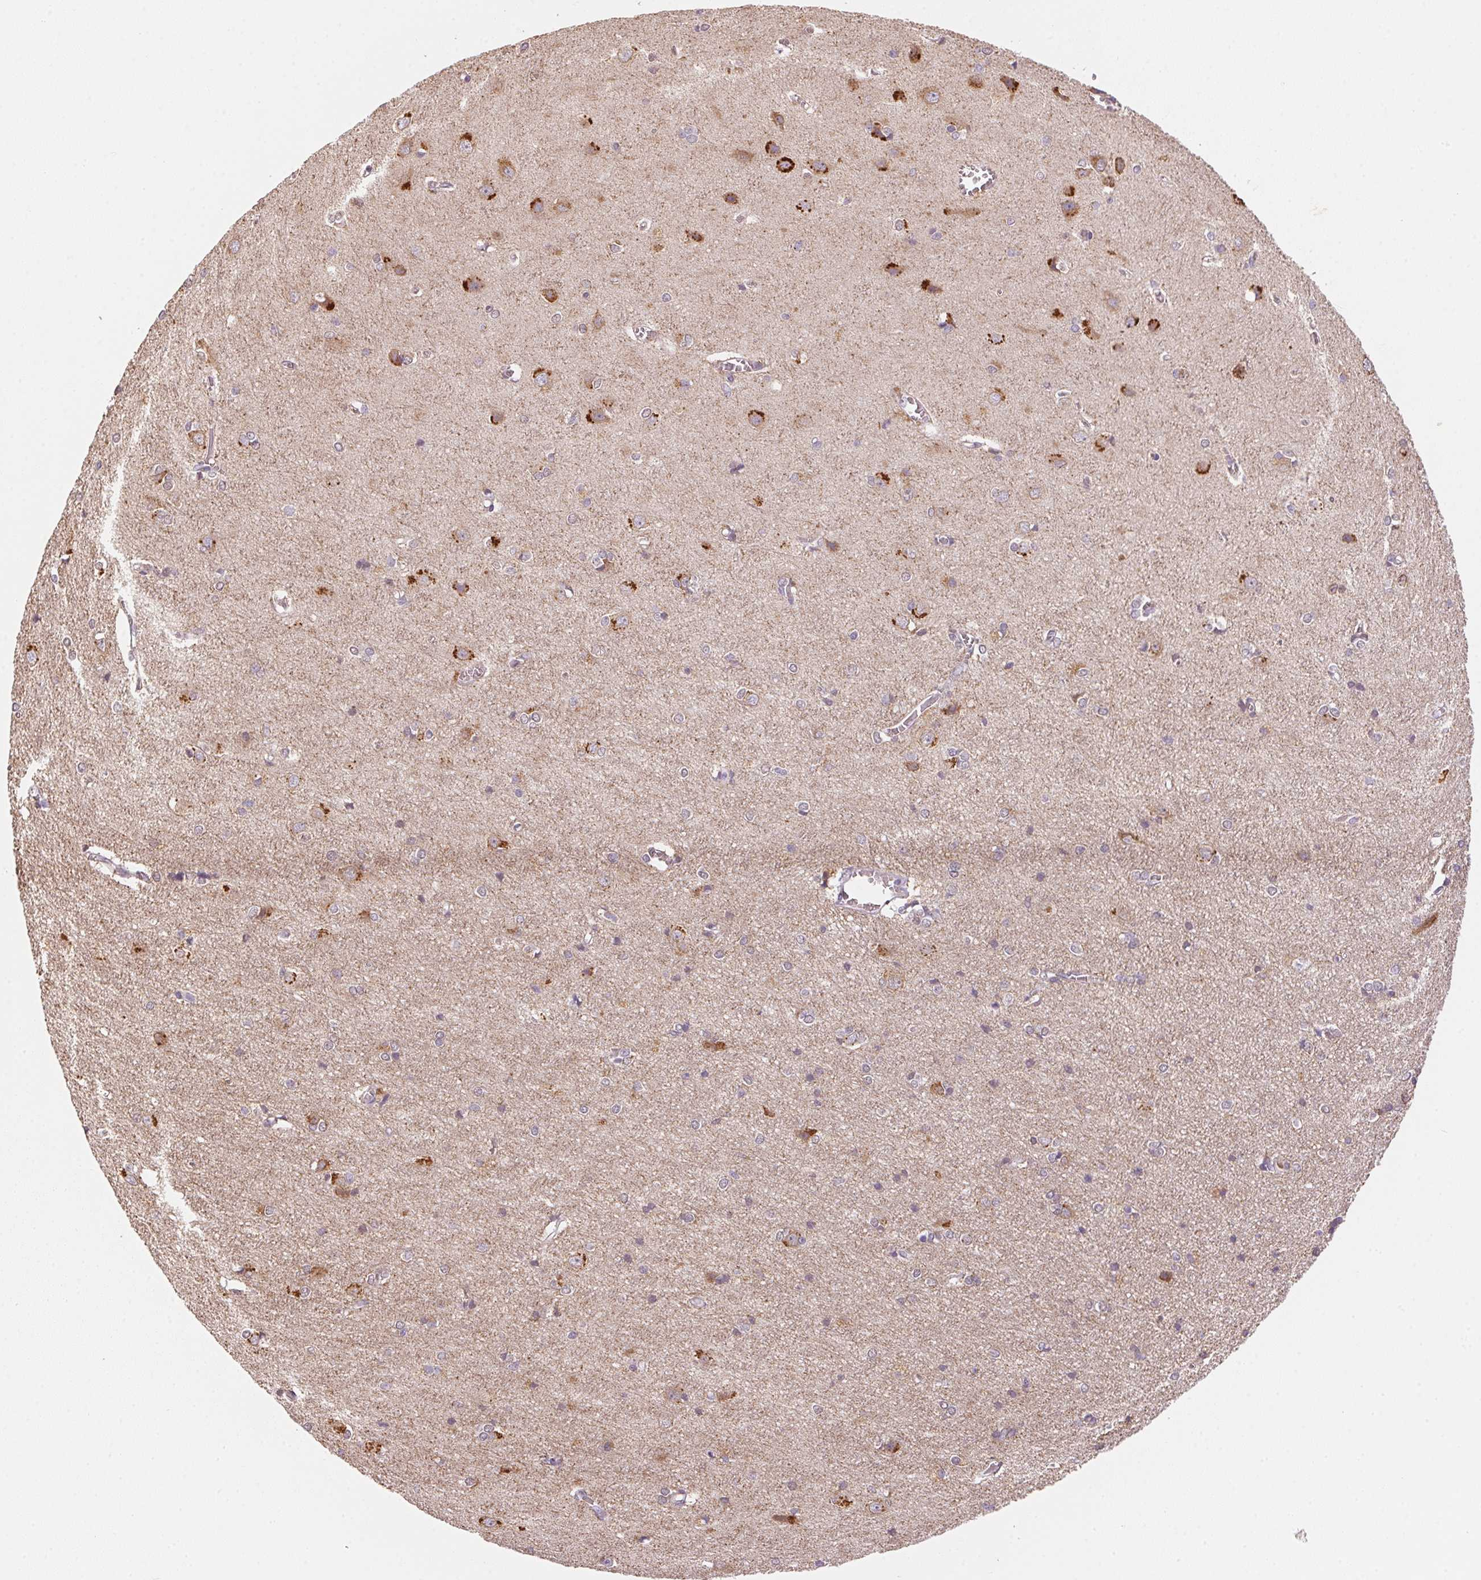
{"staining": {"intensity": "negative", "quantity": "none", "location": "none"}, "tissue": "cerebral cortex", "cell_type": "Endothelial cells", "image_type": "normal", "snomed": [{"axis": "morphology", "description": "Normal tissue, NOS"}, {"axis": "topography", "description": "Cerebral cortex"}], "caption": "DAB (3,3'-diaminobenzidine) immunohistochemical staining of normal cerebral cortex reveals no significant positivity in endothelial cells.", "gene": "METTL13", "patient": {"sex": "male", "age": 37}}